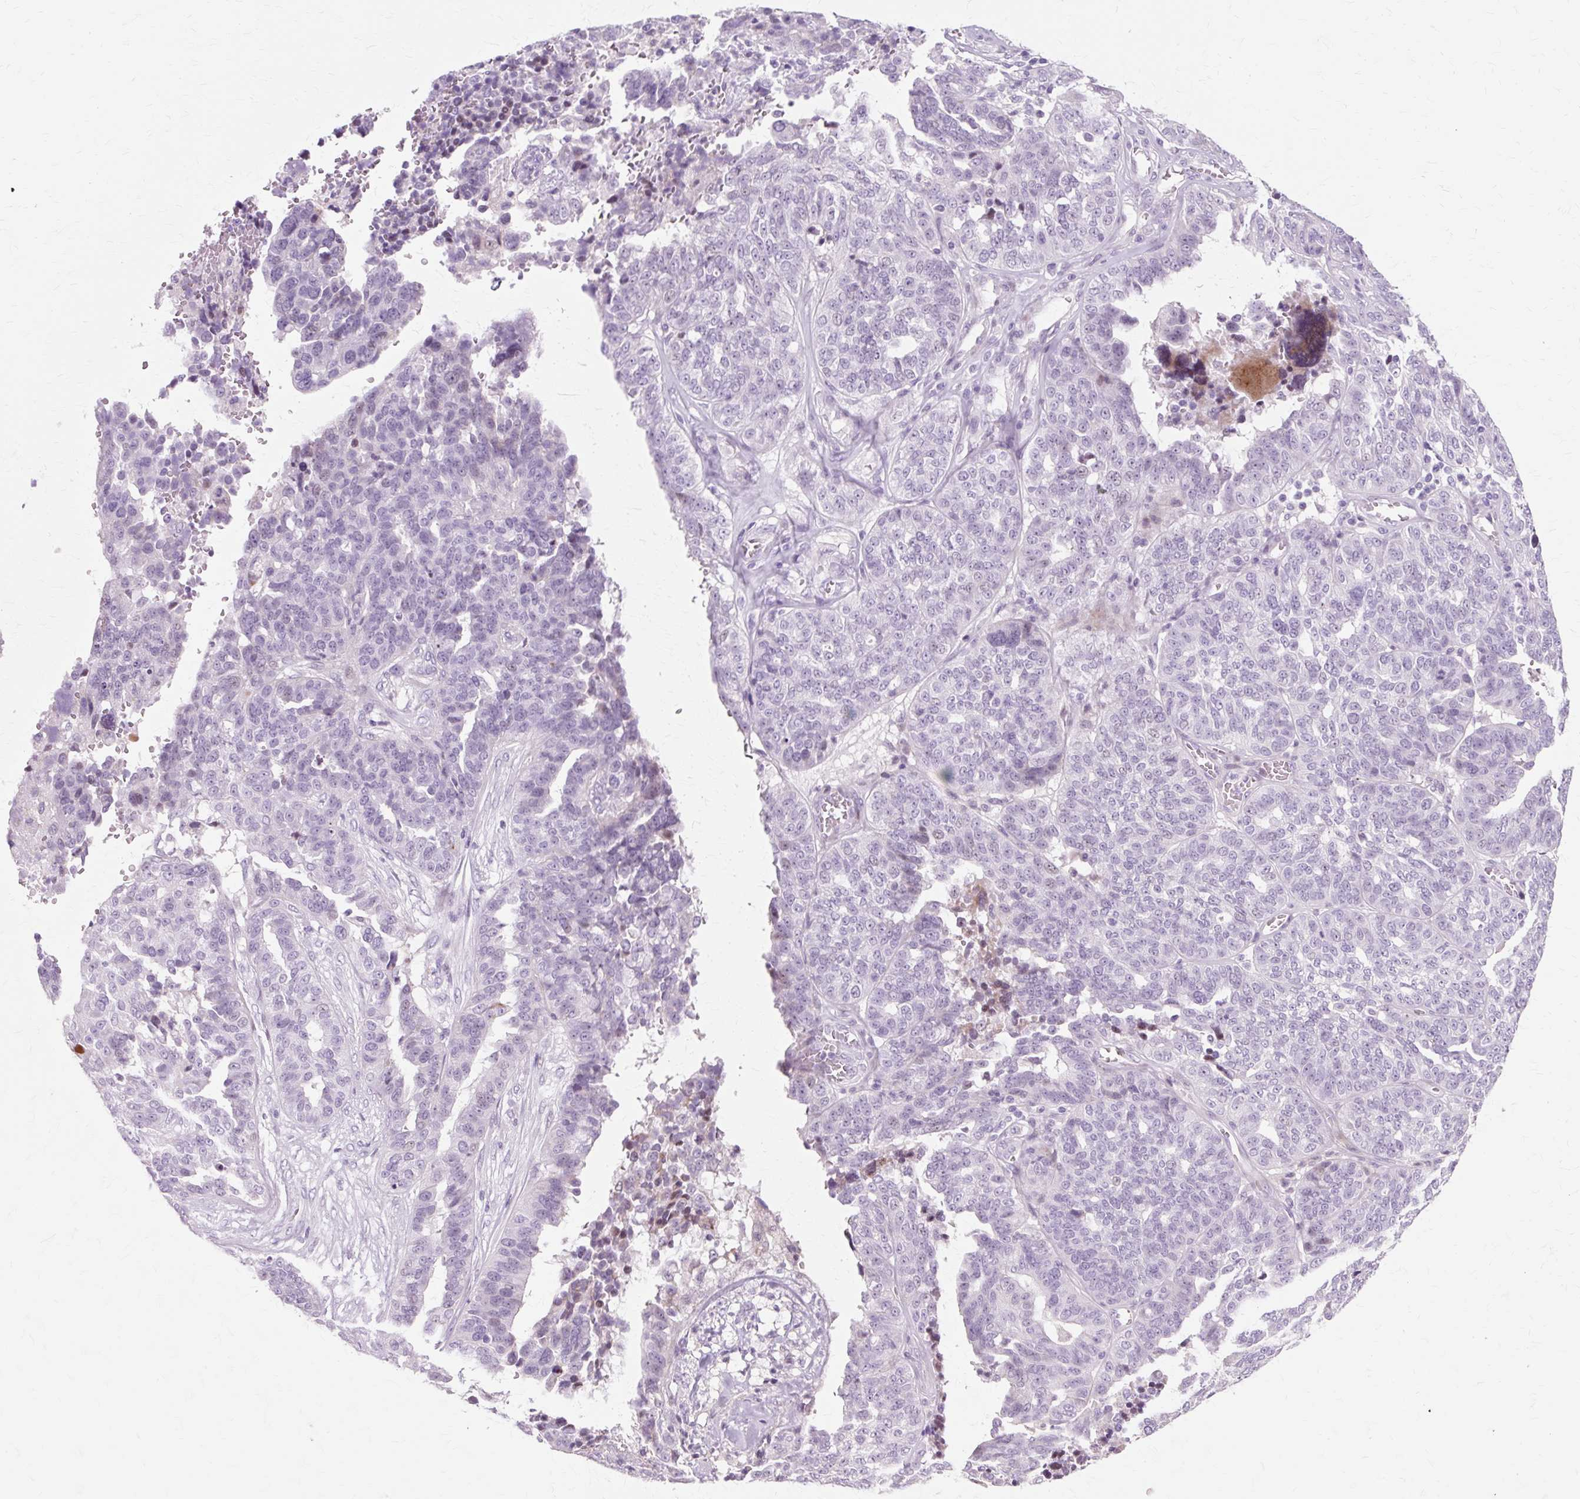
{"staining": {"intensity": "negative", "quantity": "none", "location": "none"}, "tissue": "ovarian cancer", "cell_type": "Tumor cells", "image_type": "cancer", "snomed": [{"axis": "morphology", "description": "Cystadenocarcinoma, serous, NOS"}, {"axis": "topography", "description": "Ovary"}], "caption": "Ovarian cancer (serous cystadenocarcinoma) stained for a protein using immunohistochemistry (IHC) exhibits no positivity tumor cells.", "gene": "IRX2", "patient": {"sex": "female", "age": 59}}